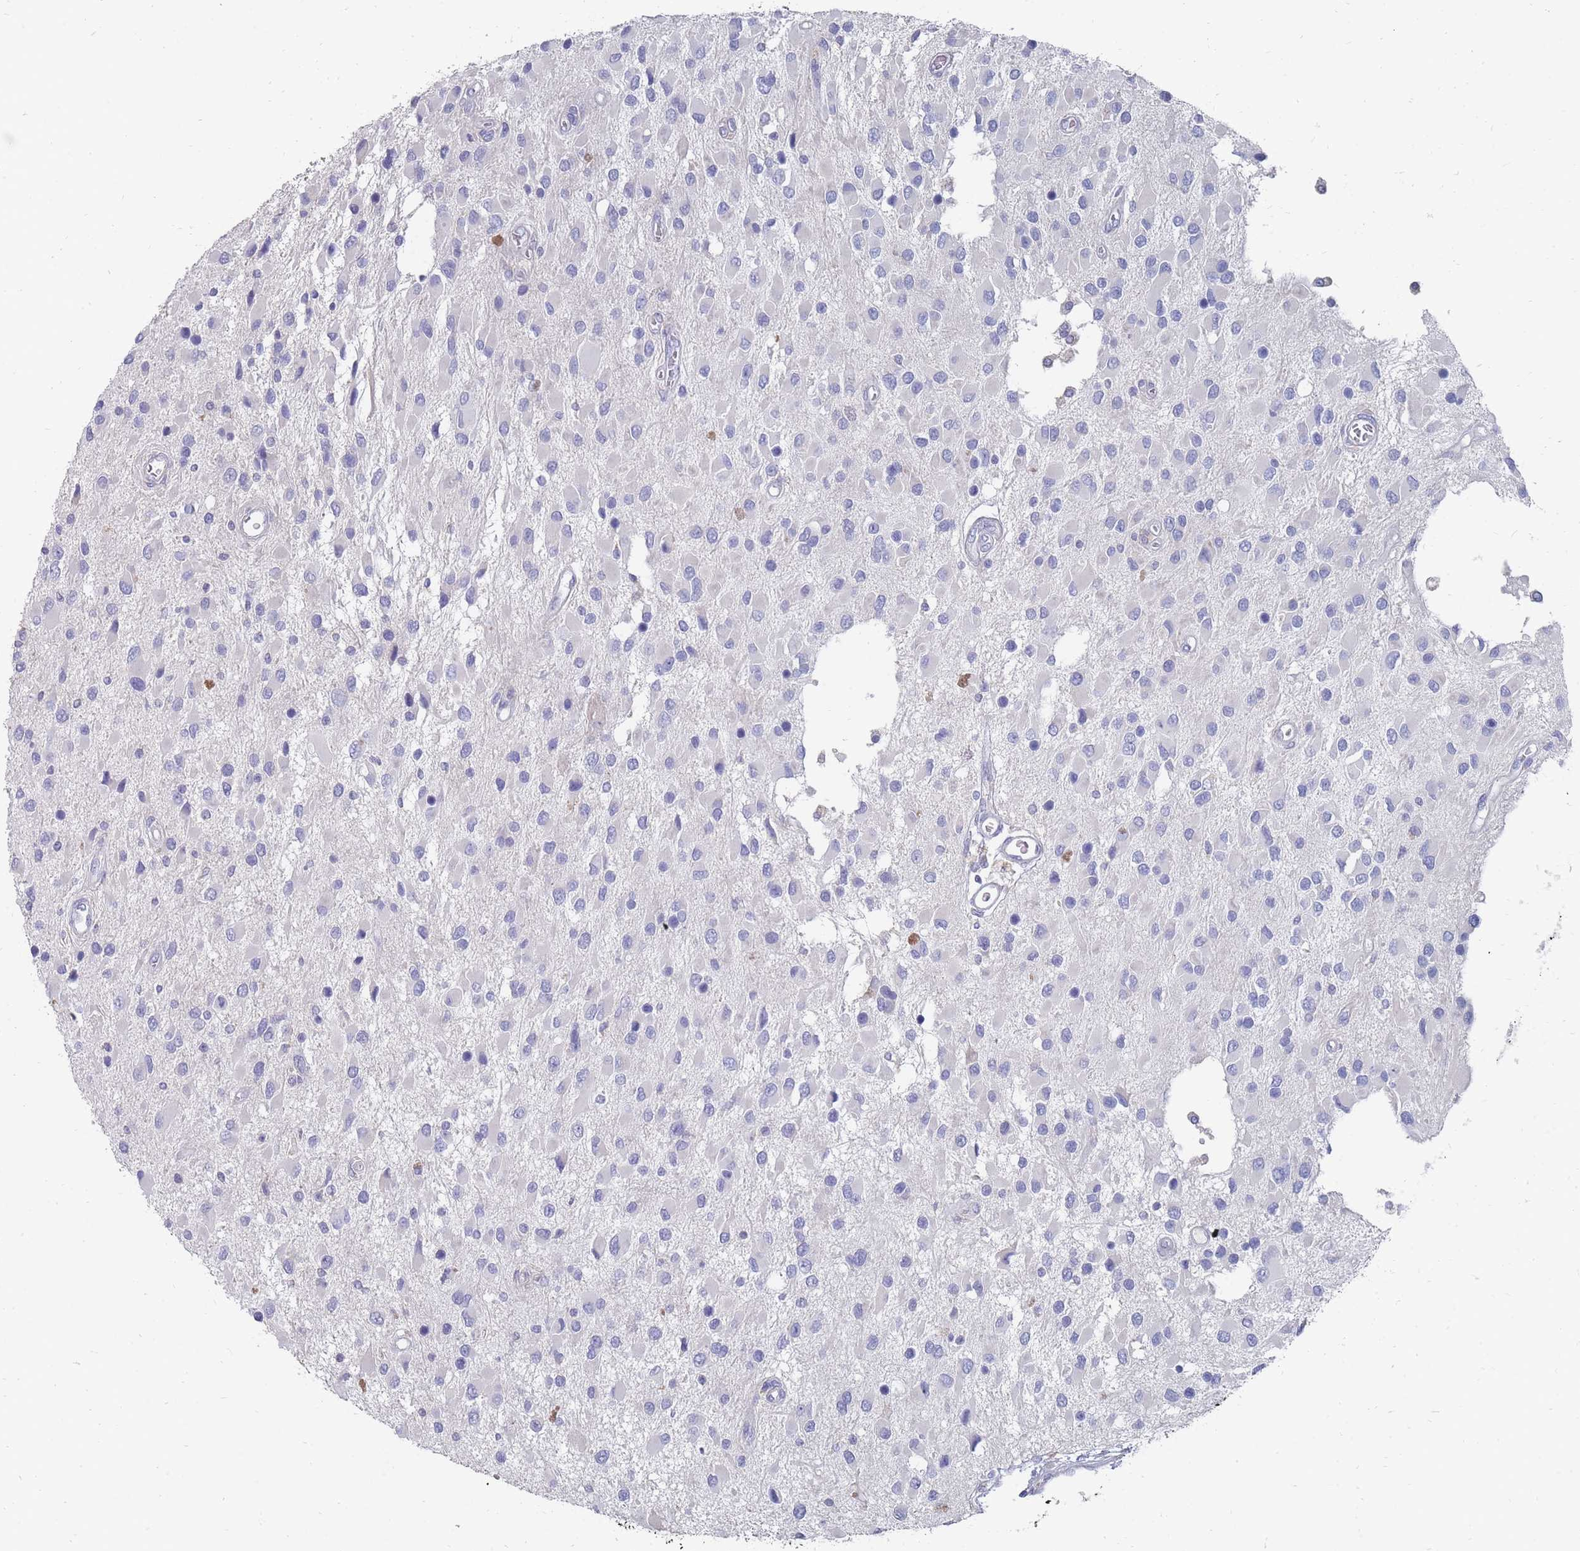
{"staining": {"intensity": "negative", "quantity": "none", "location": "none"}, "tissue": "glioma", "cell_type": "Tumor cells", "image_type": "cancer", "snomed": [{"axis": "morphology", "description": "Glioma, malignant, High grade"}, {"axis": "topography", "description": "Brain"}], "caption": "This histopathology image is of glioma stained with immunohistochemistry to label a protein in brown with the nuclei are counter-stained blue. There is no positivity in tumor cells. (Stains: DAB immunohistochemistry with hematoxylin counter stain, Microscopy: brightfield microscopy at high magnification).", "gene": "OTULINL", "patient": {"sex": "male", "age": 53}}